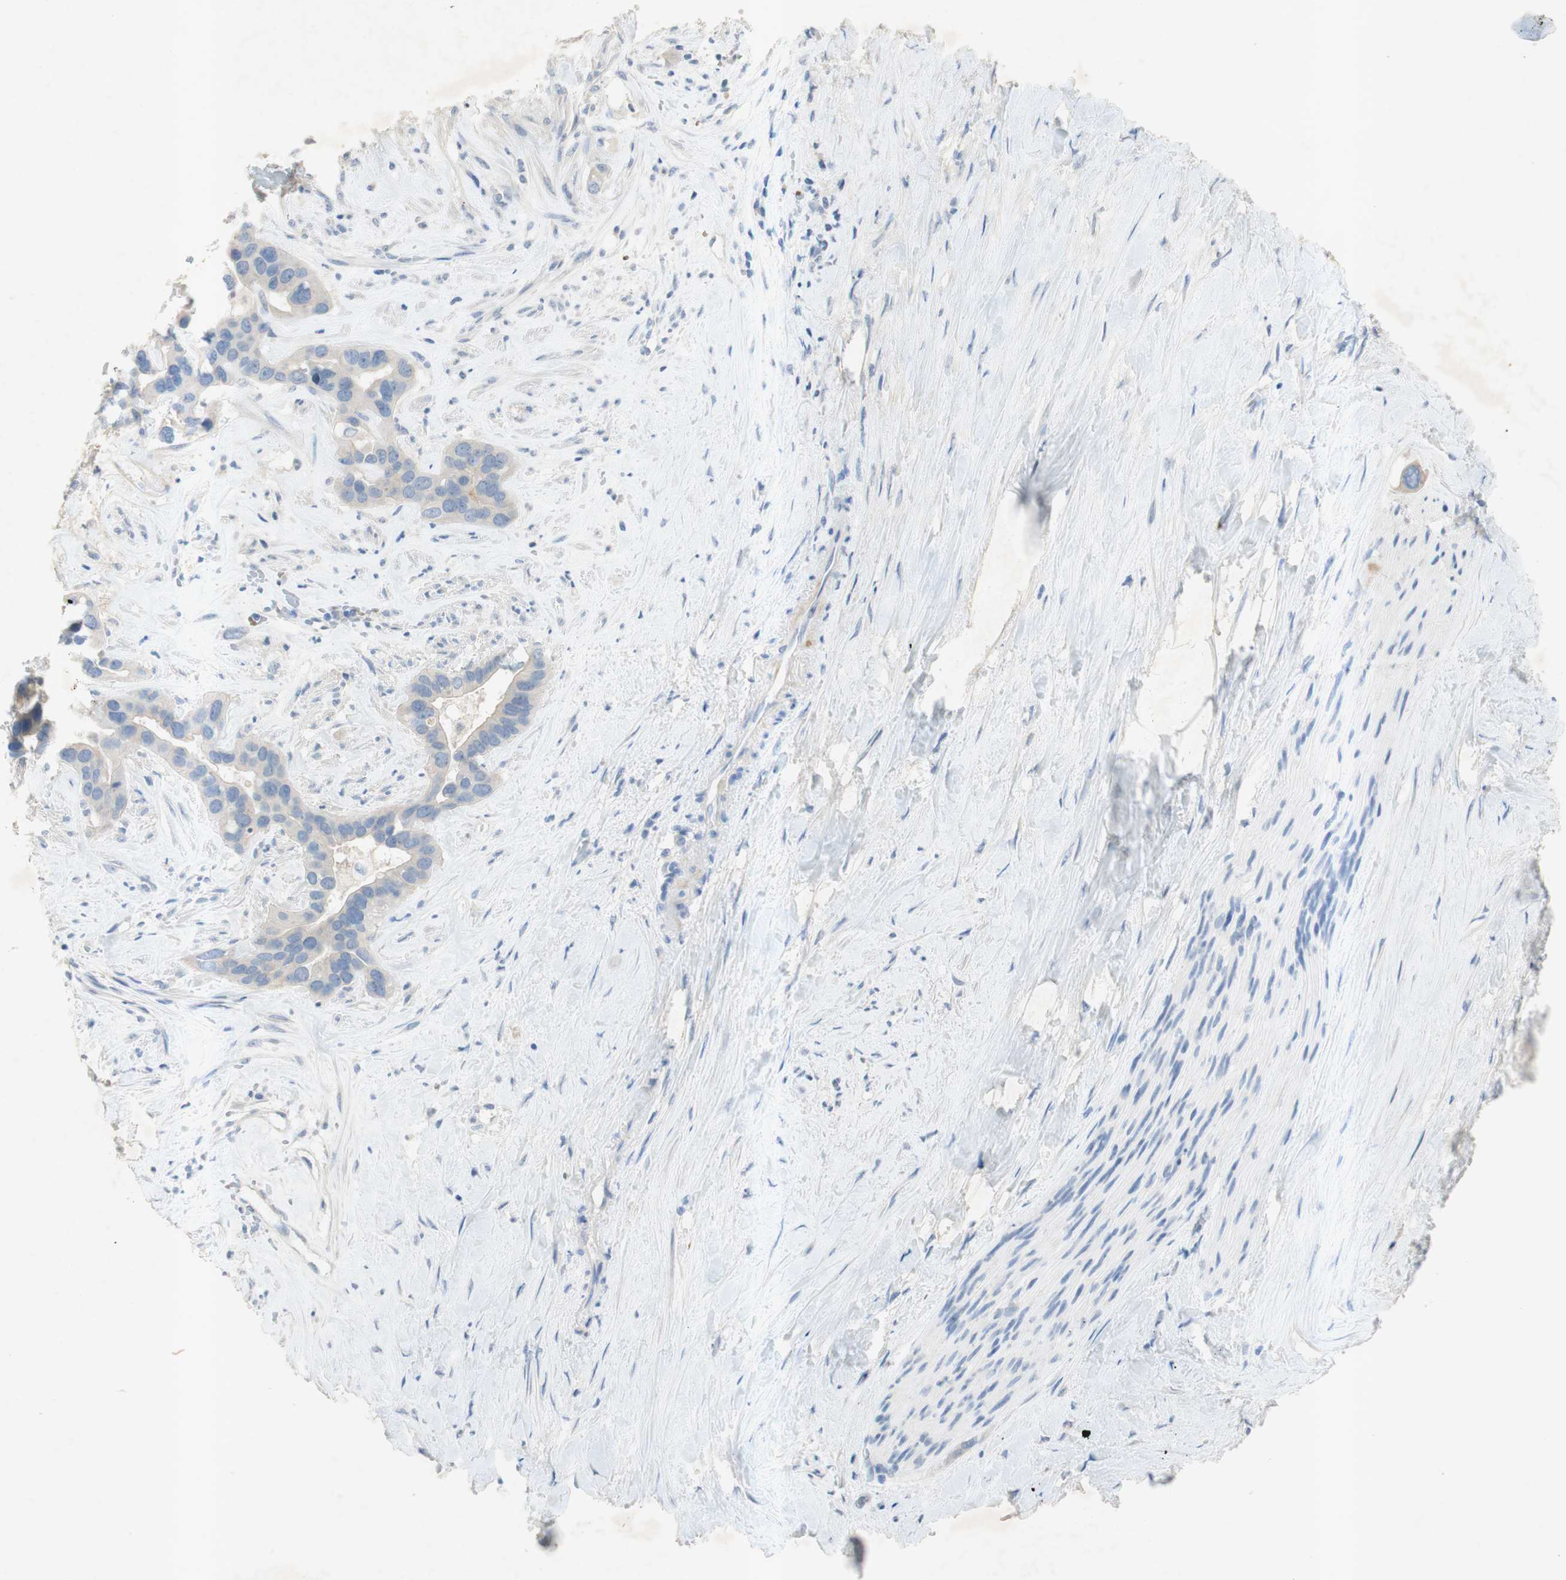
{"staining": {"intensity": "negative", "quantity": "none", "location": "none"}, "tissue": "liver cancer", "cell_type": "Tumor cells", "image_type": "cancer", "snomed": [{"axis": "morphology", "description": "Cholangiocarcinoma"}, {"axis": "topography", "description": "Liver"}], "caption": "An immunohistochemistry image of liver cholangiocarcinoma is shown. There is no staining in tumor cells of liver cholangiocarcinoma.", "gene": "EPO", "patient": {"sex": "female", "age": 65}}